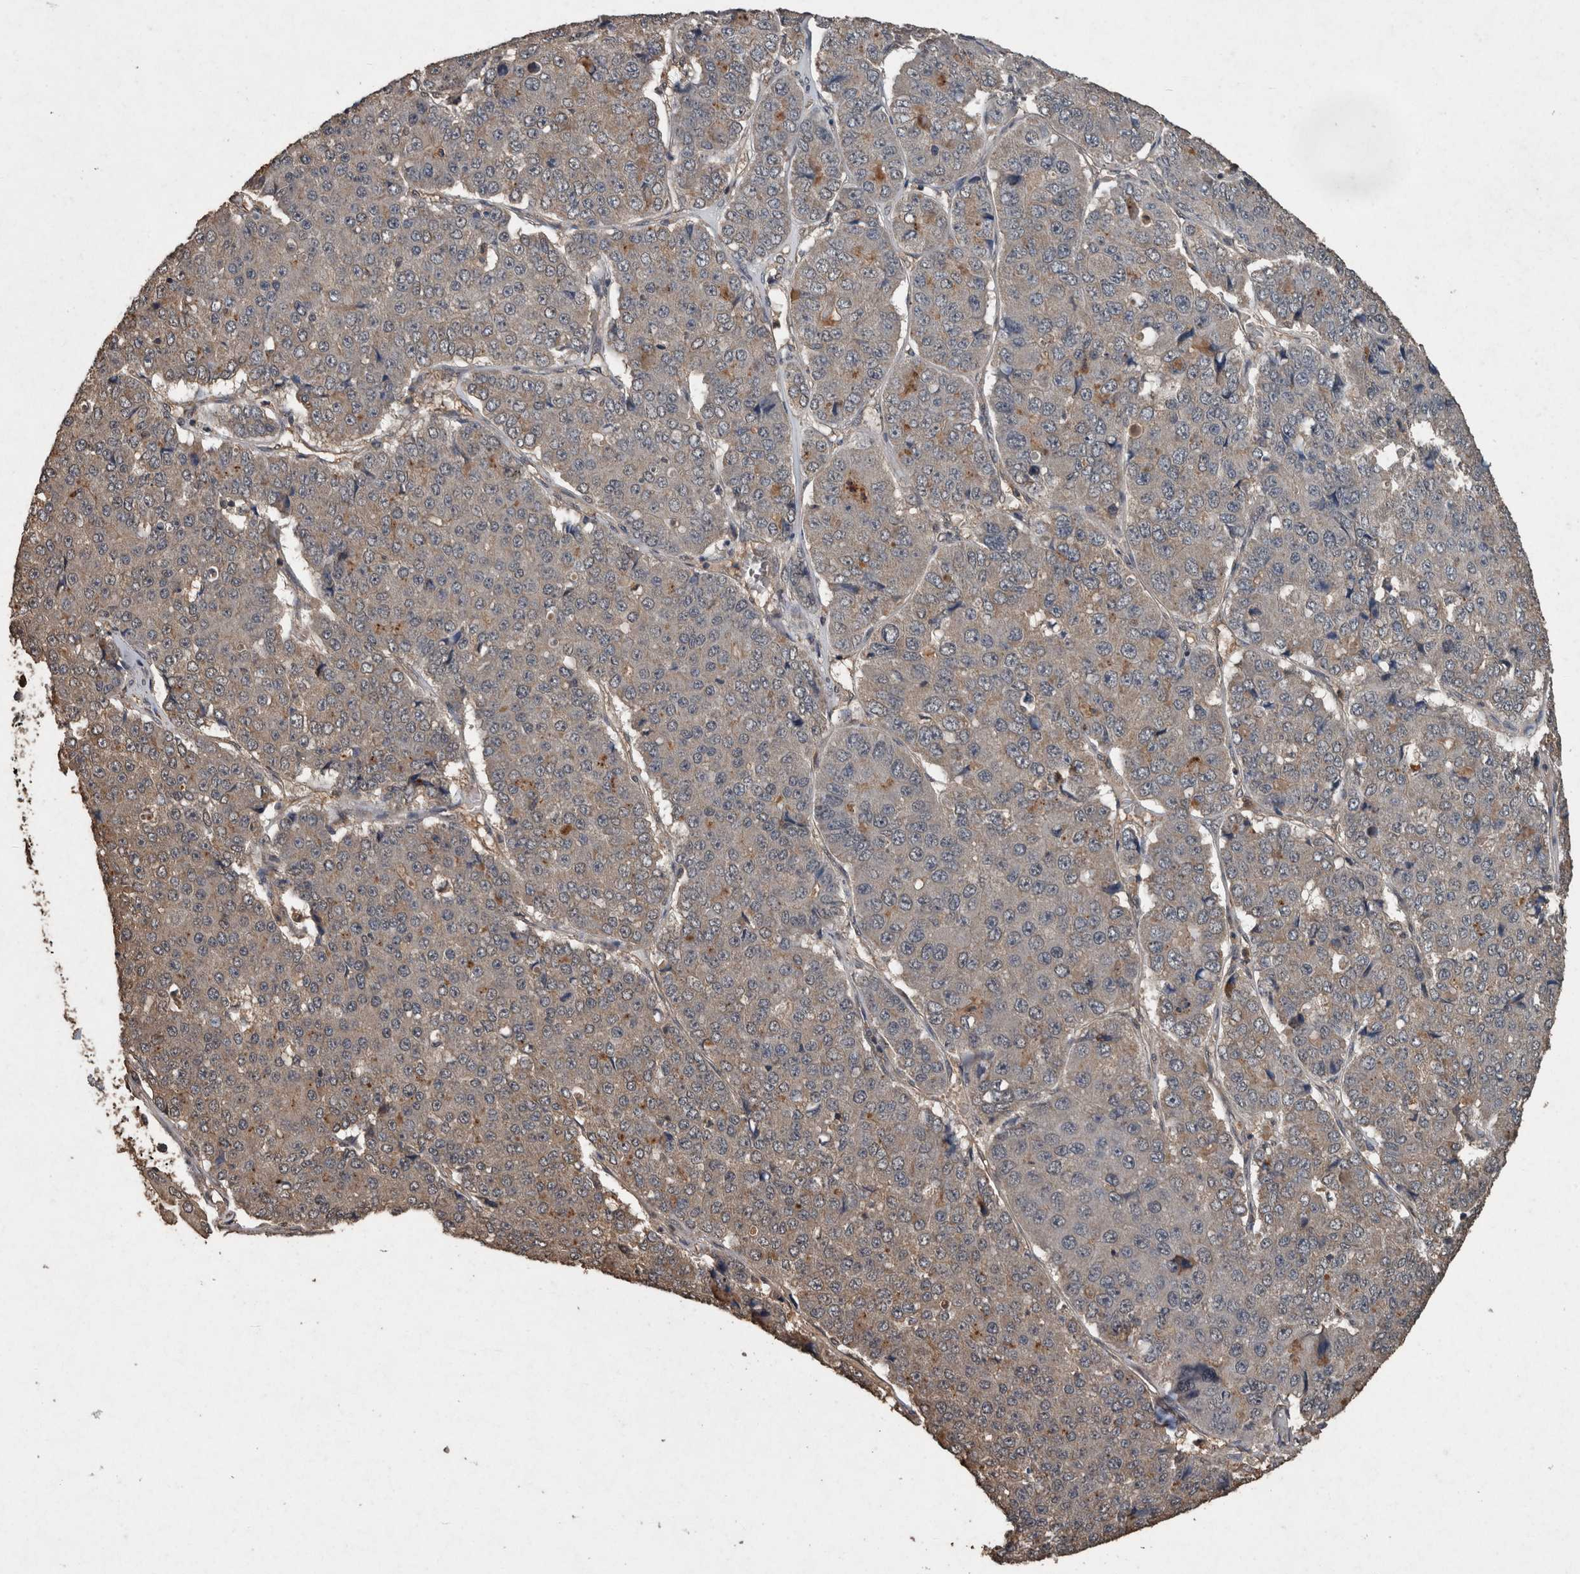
{"staining": {"intensity": "weak", "quantity": "<25%", "location": "cytoplasmic/membranous"}, "tissue": "pancreatic cancer", "cell_type": "Tumor cells", "image_type": "cancer", "snomed": [{"axis": "morphology", "description": "Adenocarcinoma, NOS"}, {"axis": "topography", "description": "Pancreas"}], "caption": "There is no significant positivity in tumor cells of adenocarcinoma (pancreatic). The staining was performed using DAB to visualize the protein expression in brown, while the nuclei were stained in blue with hematoxylin (Magnification: 20x).", "gene": "FGFRL1", "patient": {"sex": "male", "age": 50}}